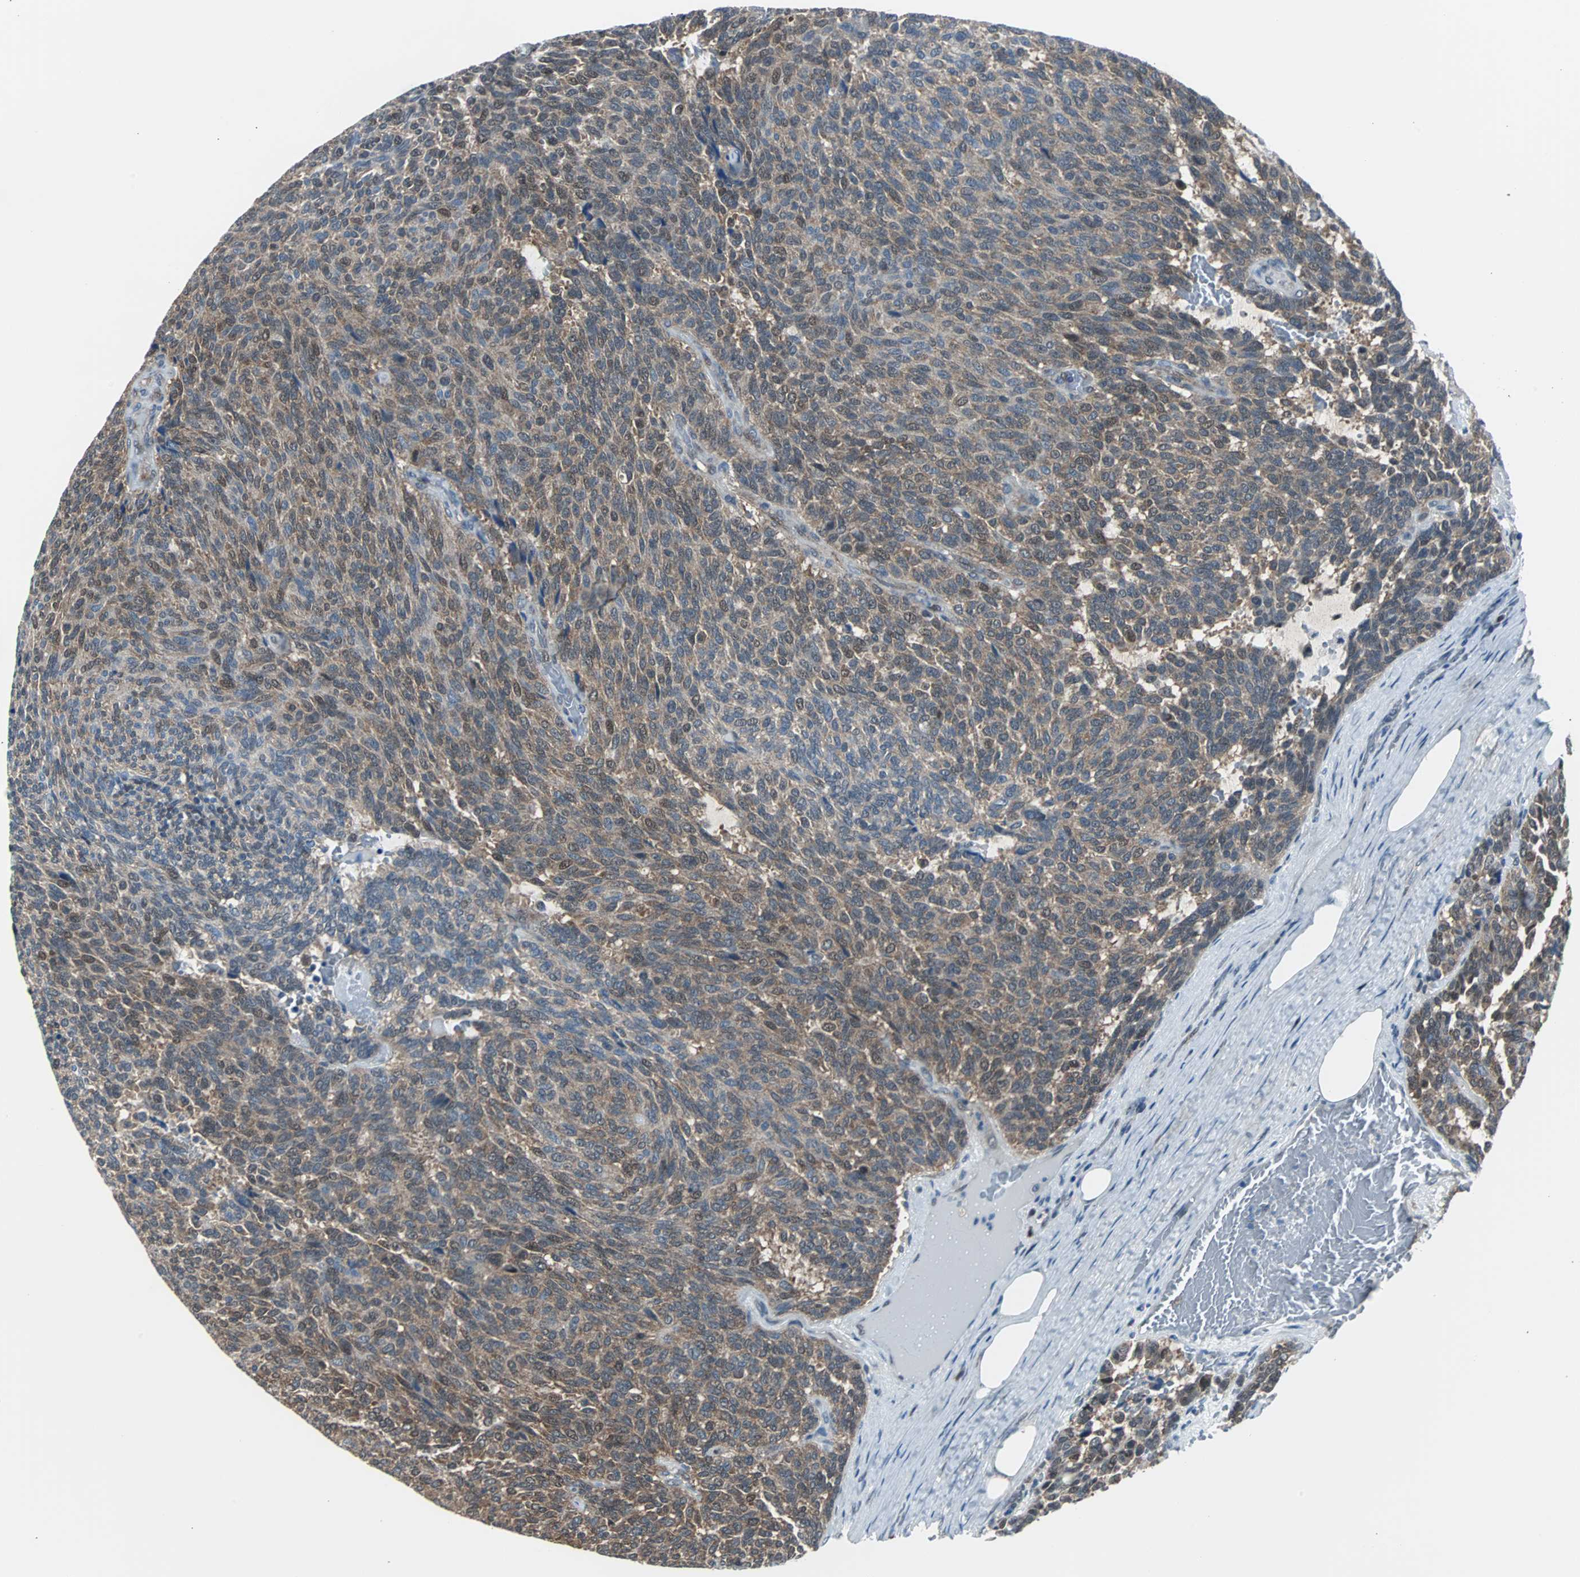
{"staining": {"intensity": "moderate", "quantity": ">75%", "location": "cytoplasmic/membranous,nuclear"}, "tissue": "carcinoid", "cell_type": "Tumor cells", "image_type": "cancer", "snomed": [{"axis": "morphology", "description": "Carcinoid, malignant, NOS"}, {"axis": "topography", "description": "Pancreas"}], "caption": "Tumor cells demonstrate medium levels of moderate cytoplasmic/membranous and nuclear expression in approximately >75% of cells in malignant carcinoid.", "gene": "VCP", "patient": {"sex": "female", "age": 54}}